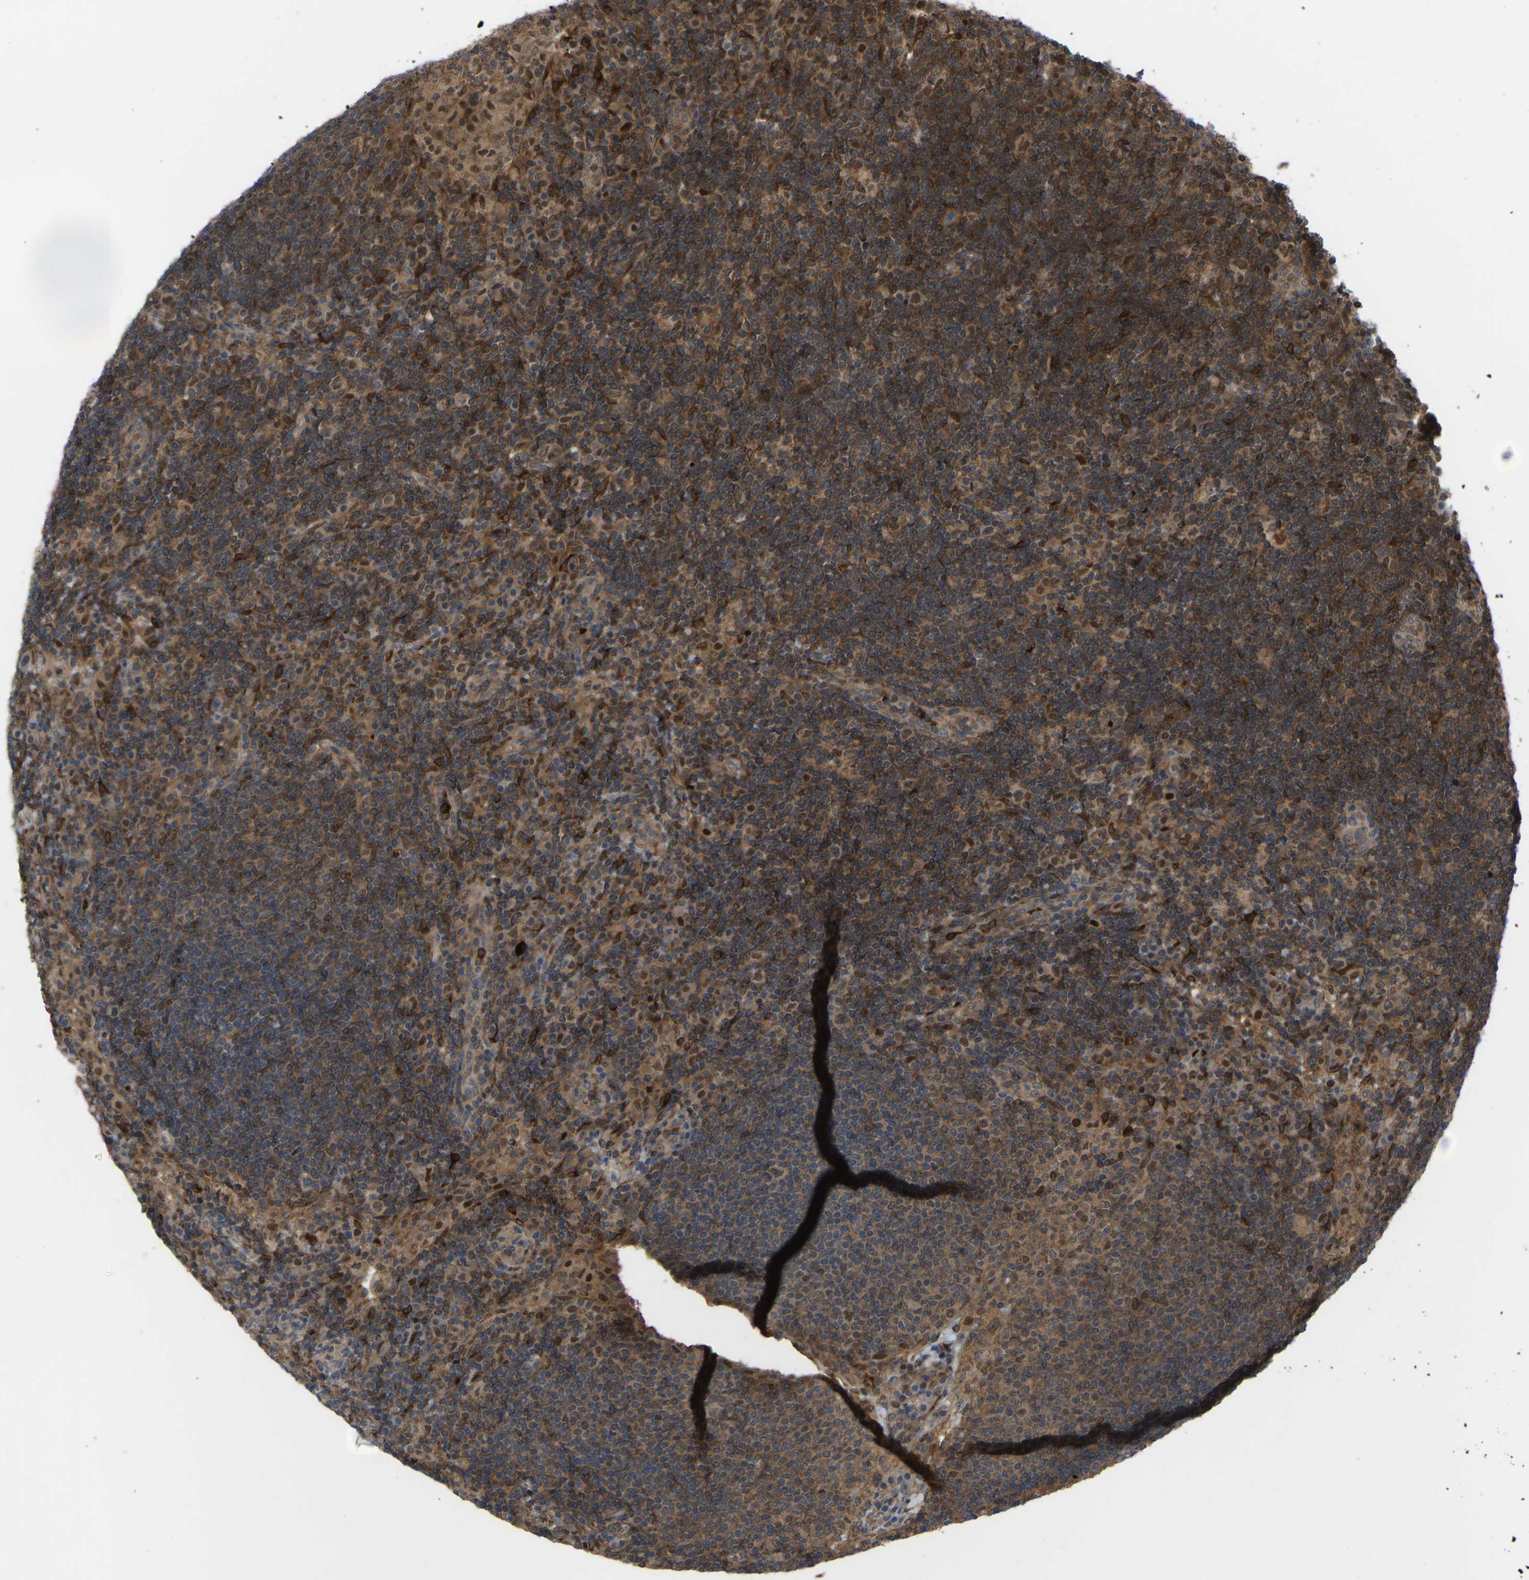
{"staining": {"intensity": "moderate", "quantity": ">75%", "location": "cytoplasmic/membranous,nuclear"}, "tissue": "lymph node", "cell_type": "Germinal center cells", "image_type": "normal", "snomed": [{"axis": "morphology", "description": "Normal tissue, NOS"}, {"axis": "topography", "description": "Lymph node"}], "caption": "An immunohistochemistry (IHC) image of benign tissue is shown. Protein staining in brown highlights moderate cytoplasmic/membranous,nuclear positivity in lymph node within germinal center cells. The staining was performed using DAB, with brown indicating positive protein expression. Nuclei are stained blue with hematoxylin.", "gene": "CYP7B1", "patient": {"sex": "female", "age": 53}}